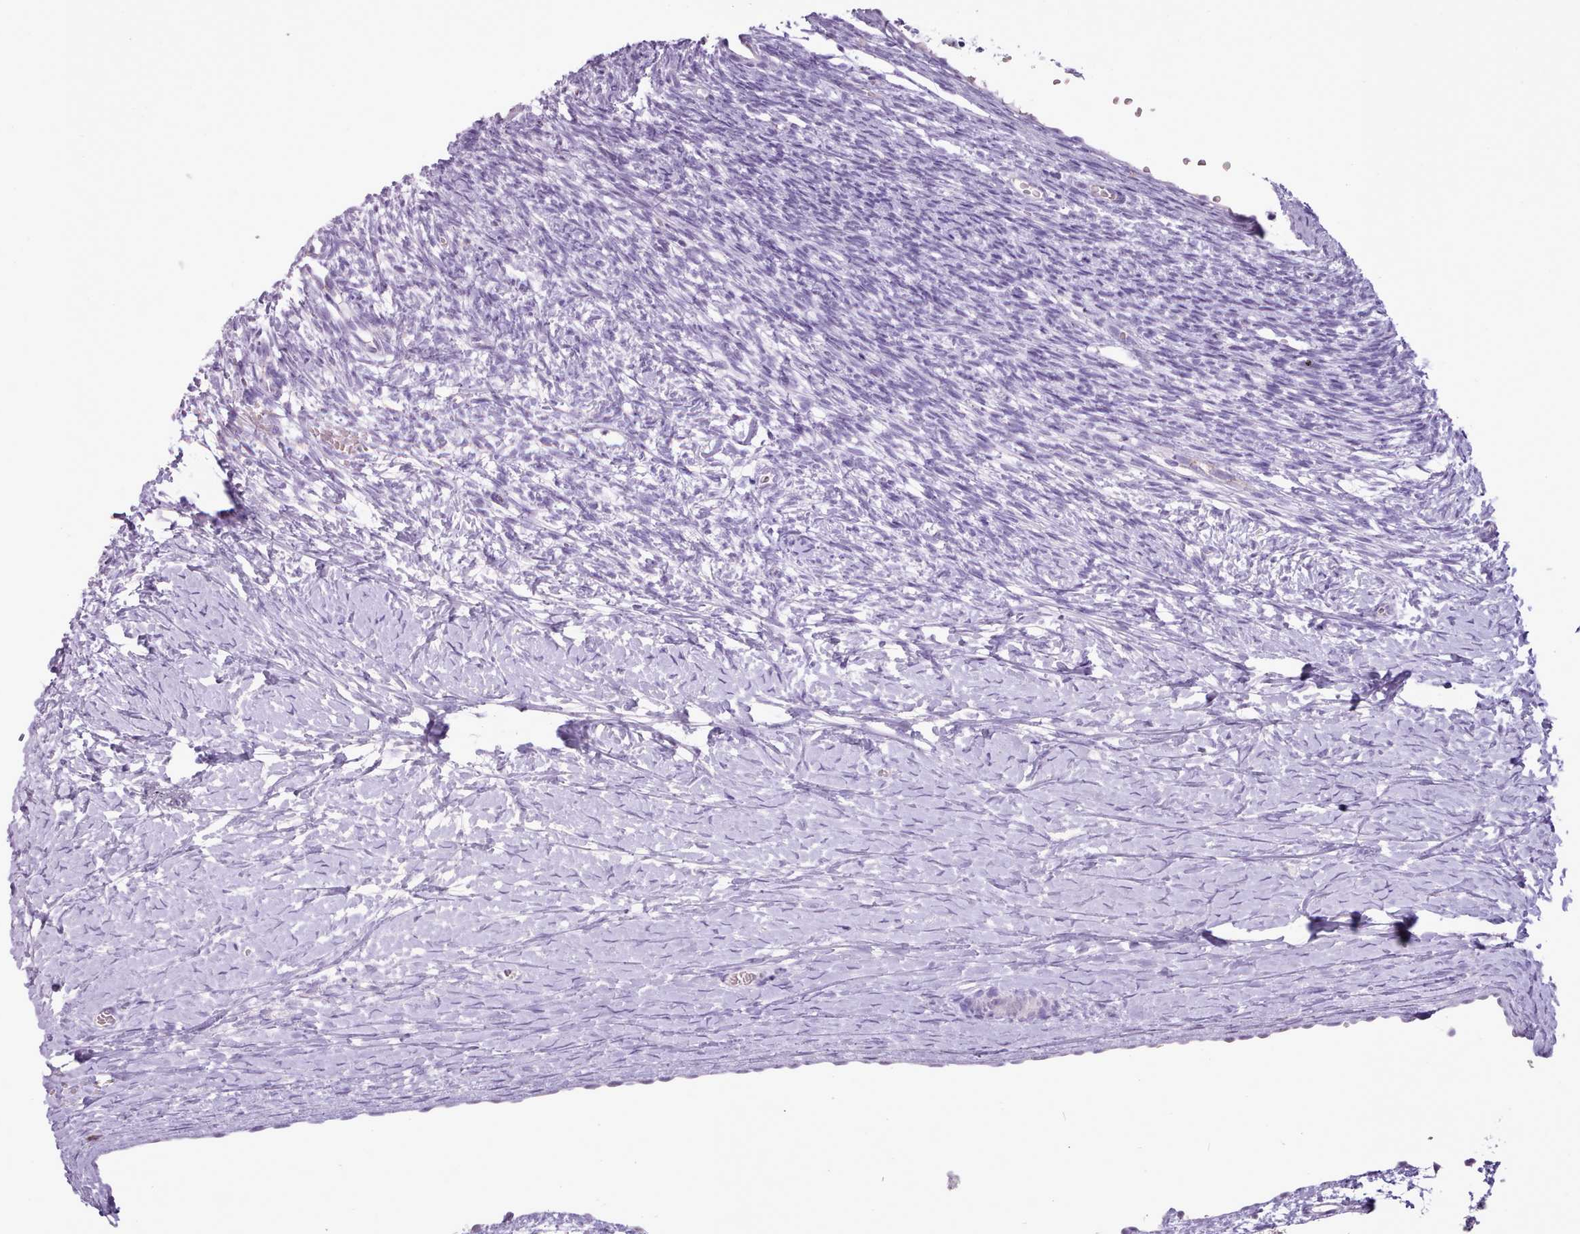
{"staining": {"intensity": "negative", "quantity": "none", "location": "none"}, "tissue": "ovary", "cell_type": "Ovarian stroma cells", "image_type": "normal", "snomed": [{"axis": "morphology", "description": "Normal tissue, NOS"}, {"axis": "topography", "description": "Ovary"}], "caption": "IHC of normal ovary demonstrates no expression in ovarian stroma cells.", "gene": "ATRAID", "patient": {"sex": "female", "age": 39}}